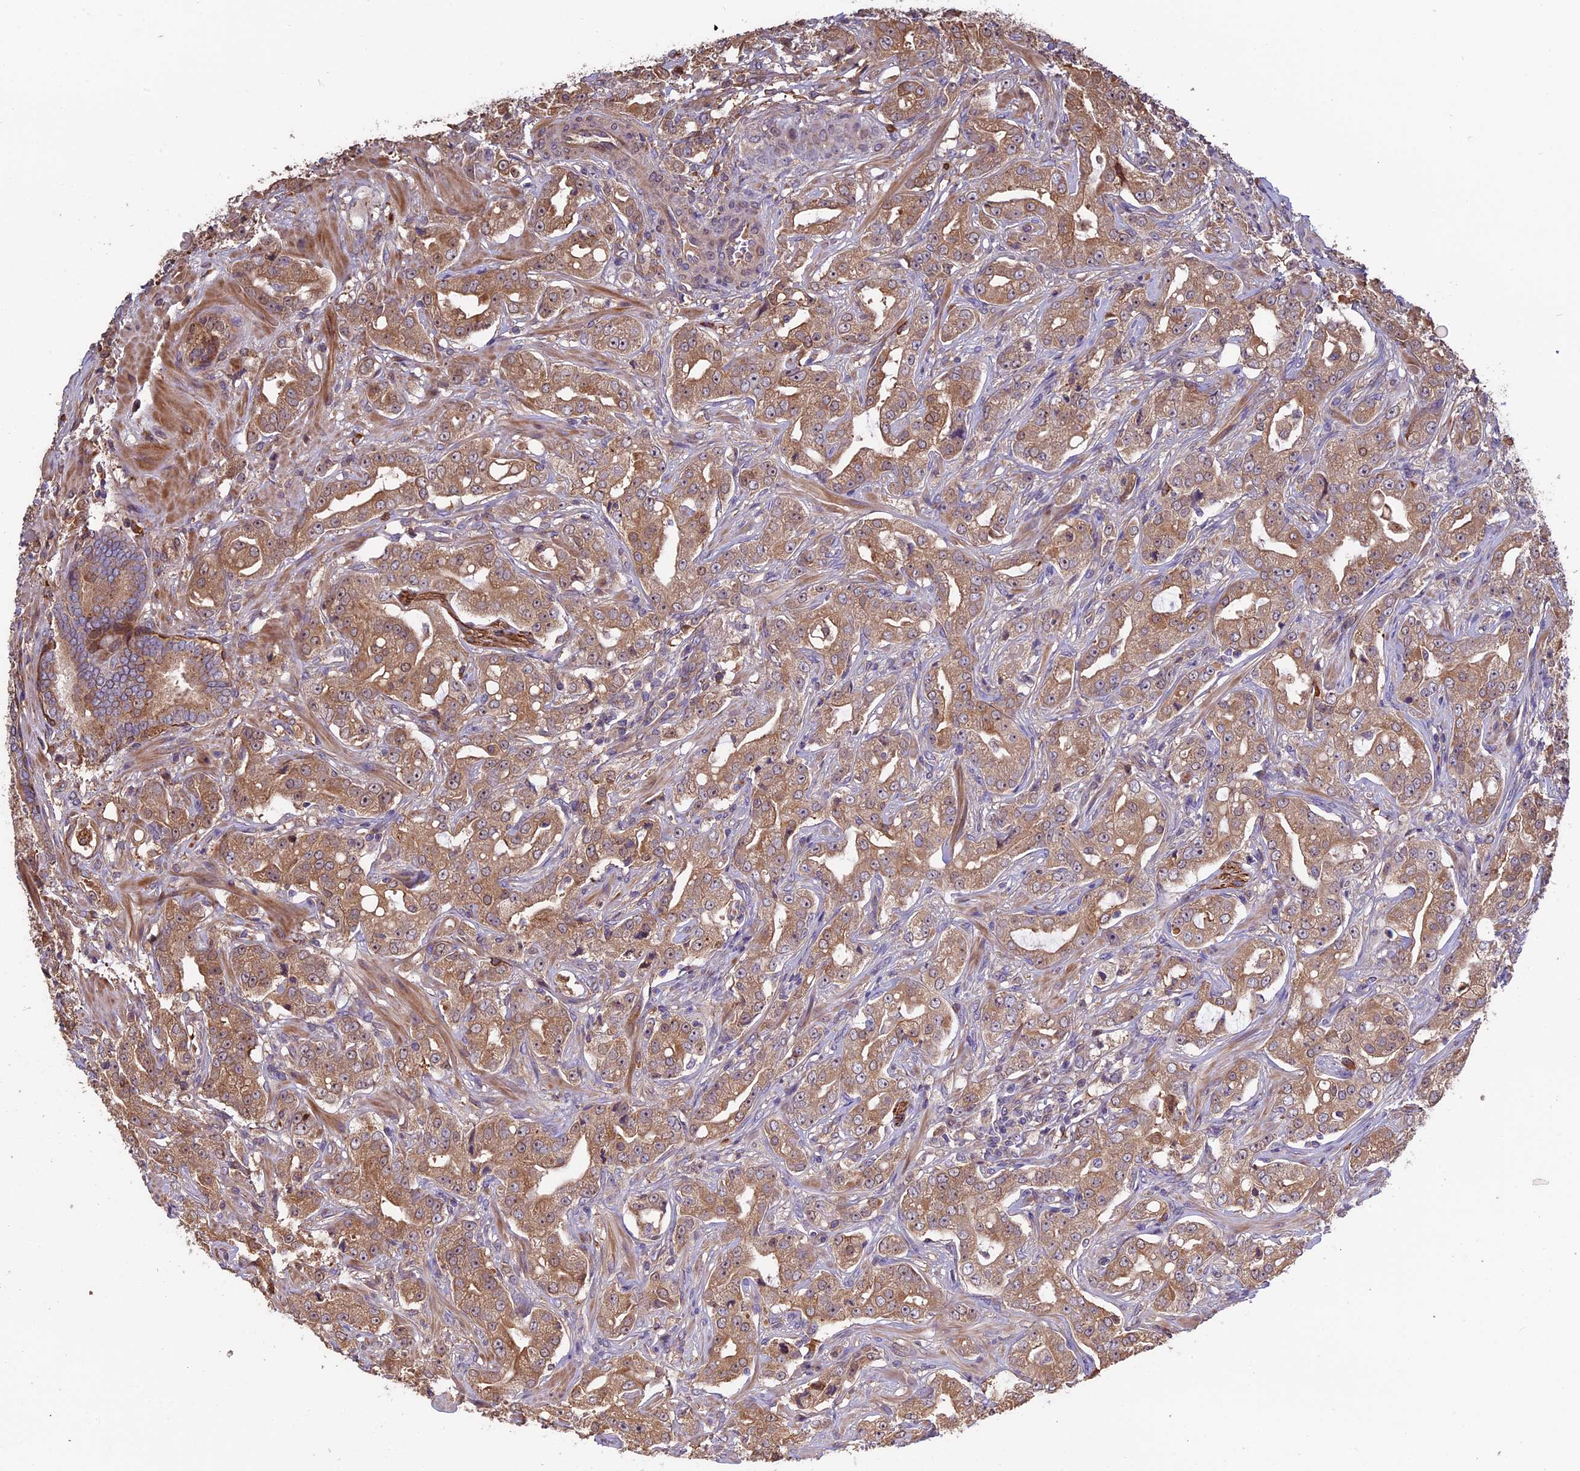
{"staining": {"intensity": "moderate", "quantity": ">75%", "location": "cytoplasmic/membranous"}, "tissue": "prostate cancer", "cell_type": "Tumor cells", "image_type": "cancer", "snomed": [{"axis": "morphology", "description": "Adenocarcinoma, High grade"}, {"axis": "topography", "description": "Prostate"}], "caption": "Immunohistochemistry image of neoplastic tissue: human prostate cancer (adenocarcinoma (high-grade)) stained using IHC reveals medium levels of moderate protein expression localized specifically in the cytoplasmic/membranous of tumor cells, appearing as a cytoplasmic/membranous brown color.", "gene": "VWA3A", "patient": {"sex": "male", "age": 63}}